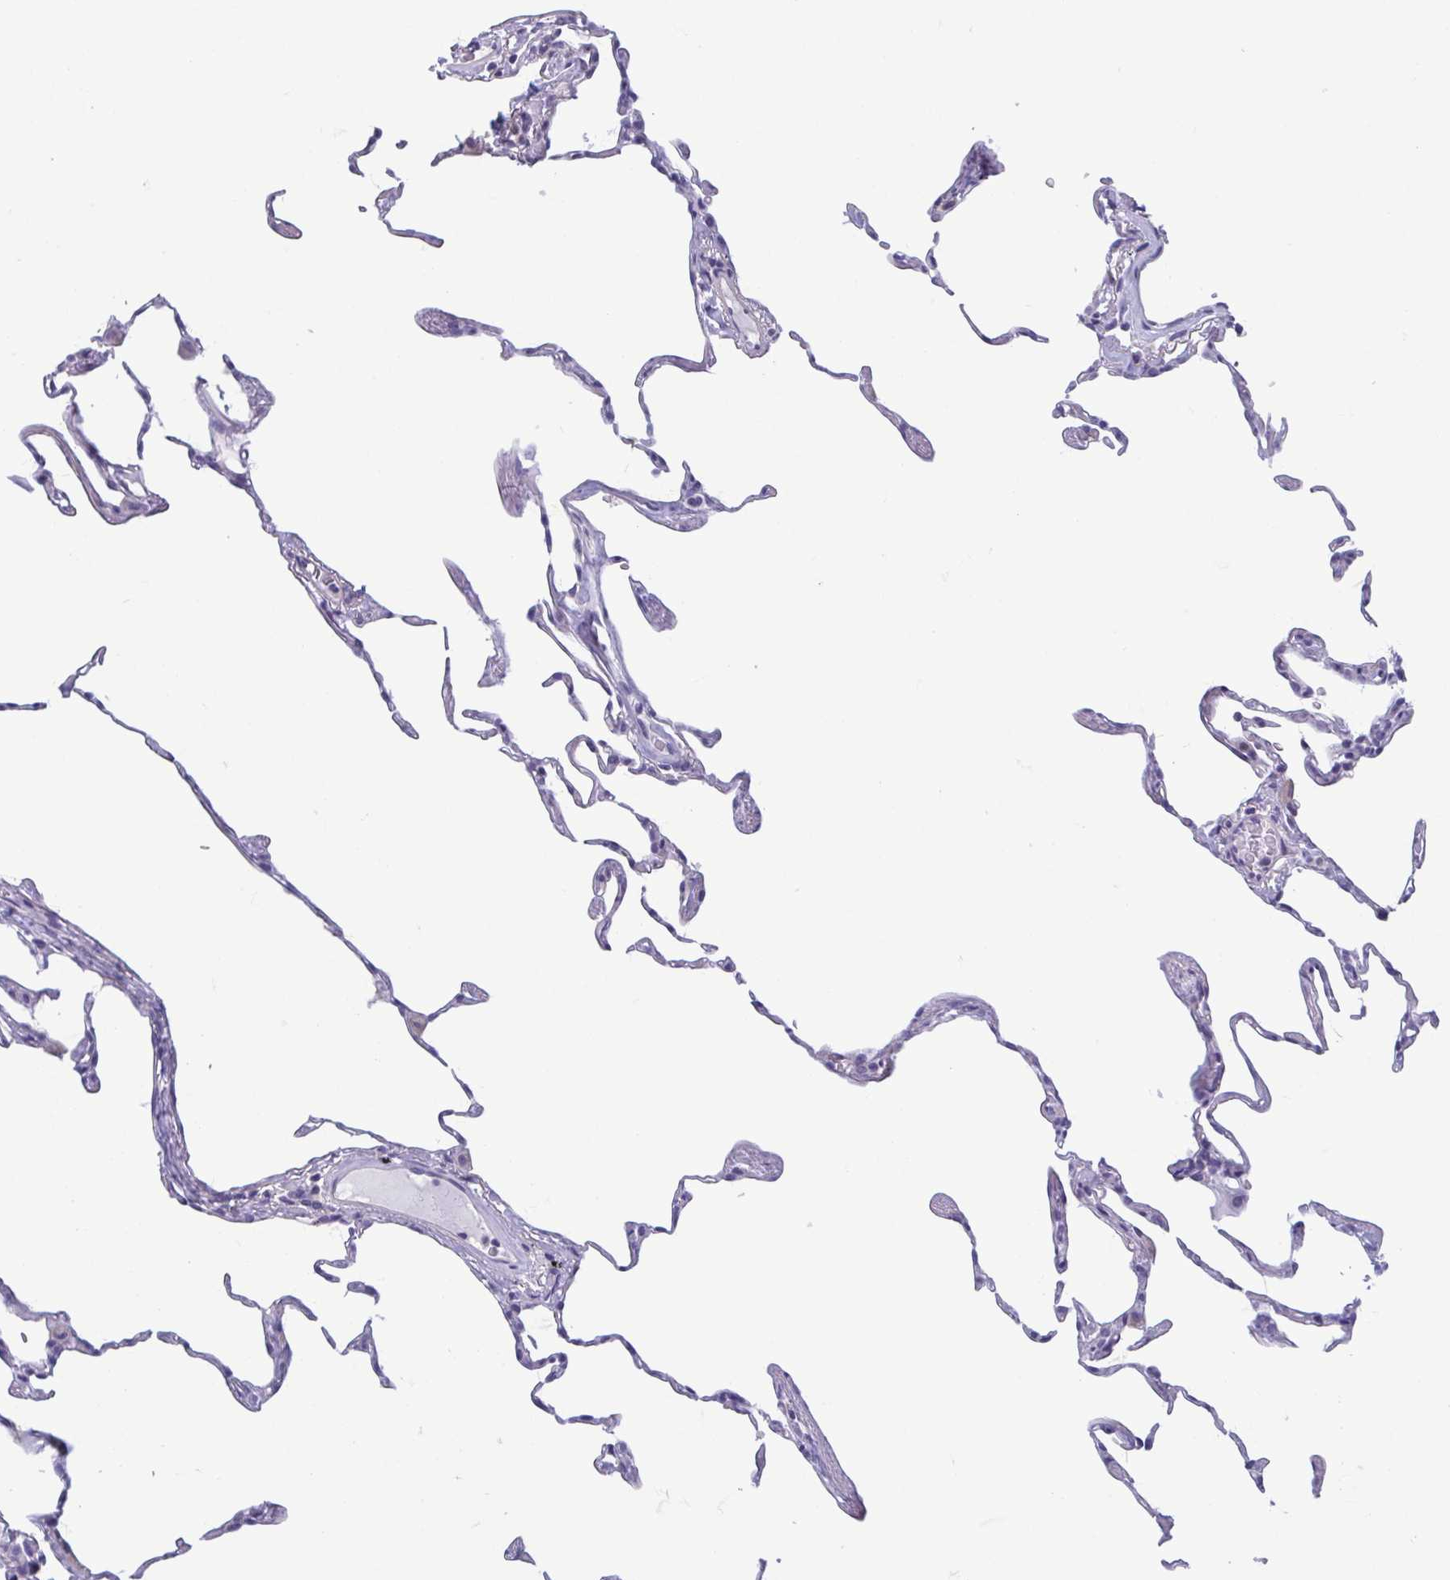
{"staining": {"intensity": "negative", "quantity": "none", "location": "none"}, "tissue": "lung", "cell_type": "Alveolar cells", "image_type": "normal", "snomed": [{"axis": "morphology", "description": "Normal tissue, NOS"}, {"axis": "topography", "description": "Lung"}], "caption": "The immunohistochemistry image has no significant positivity in alveolar cells of lung. The staining was performed using DAB (3,3'-diaminobenzidine) to visualize the protein expression in brown, while the nuclei were stained in blue with hematoxylin (Magnification: 20x).", "gene": "MORC4", "patient": {"sex": "female", "age": 57}}